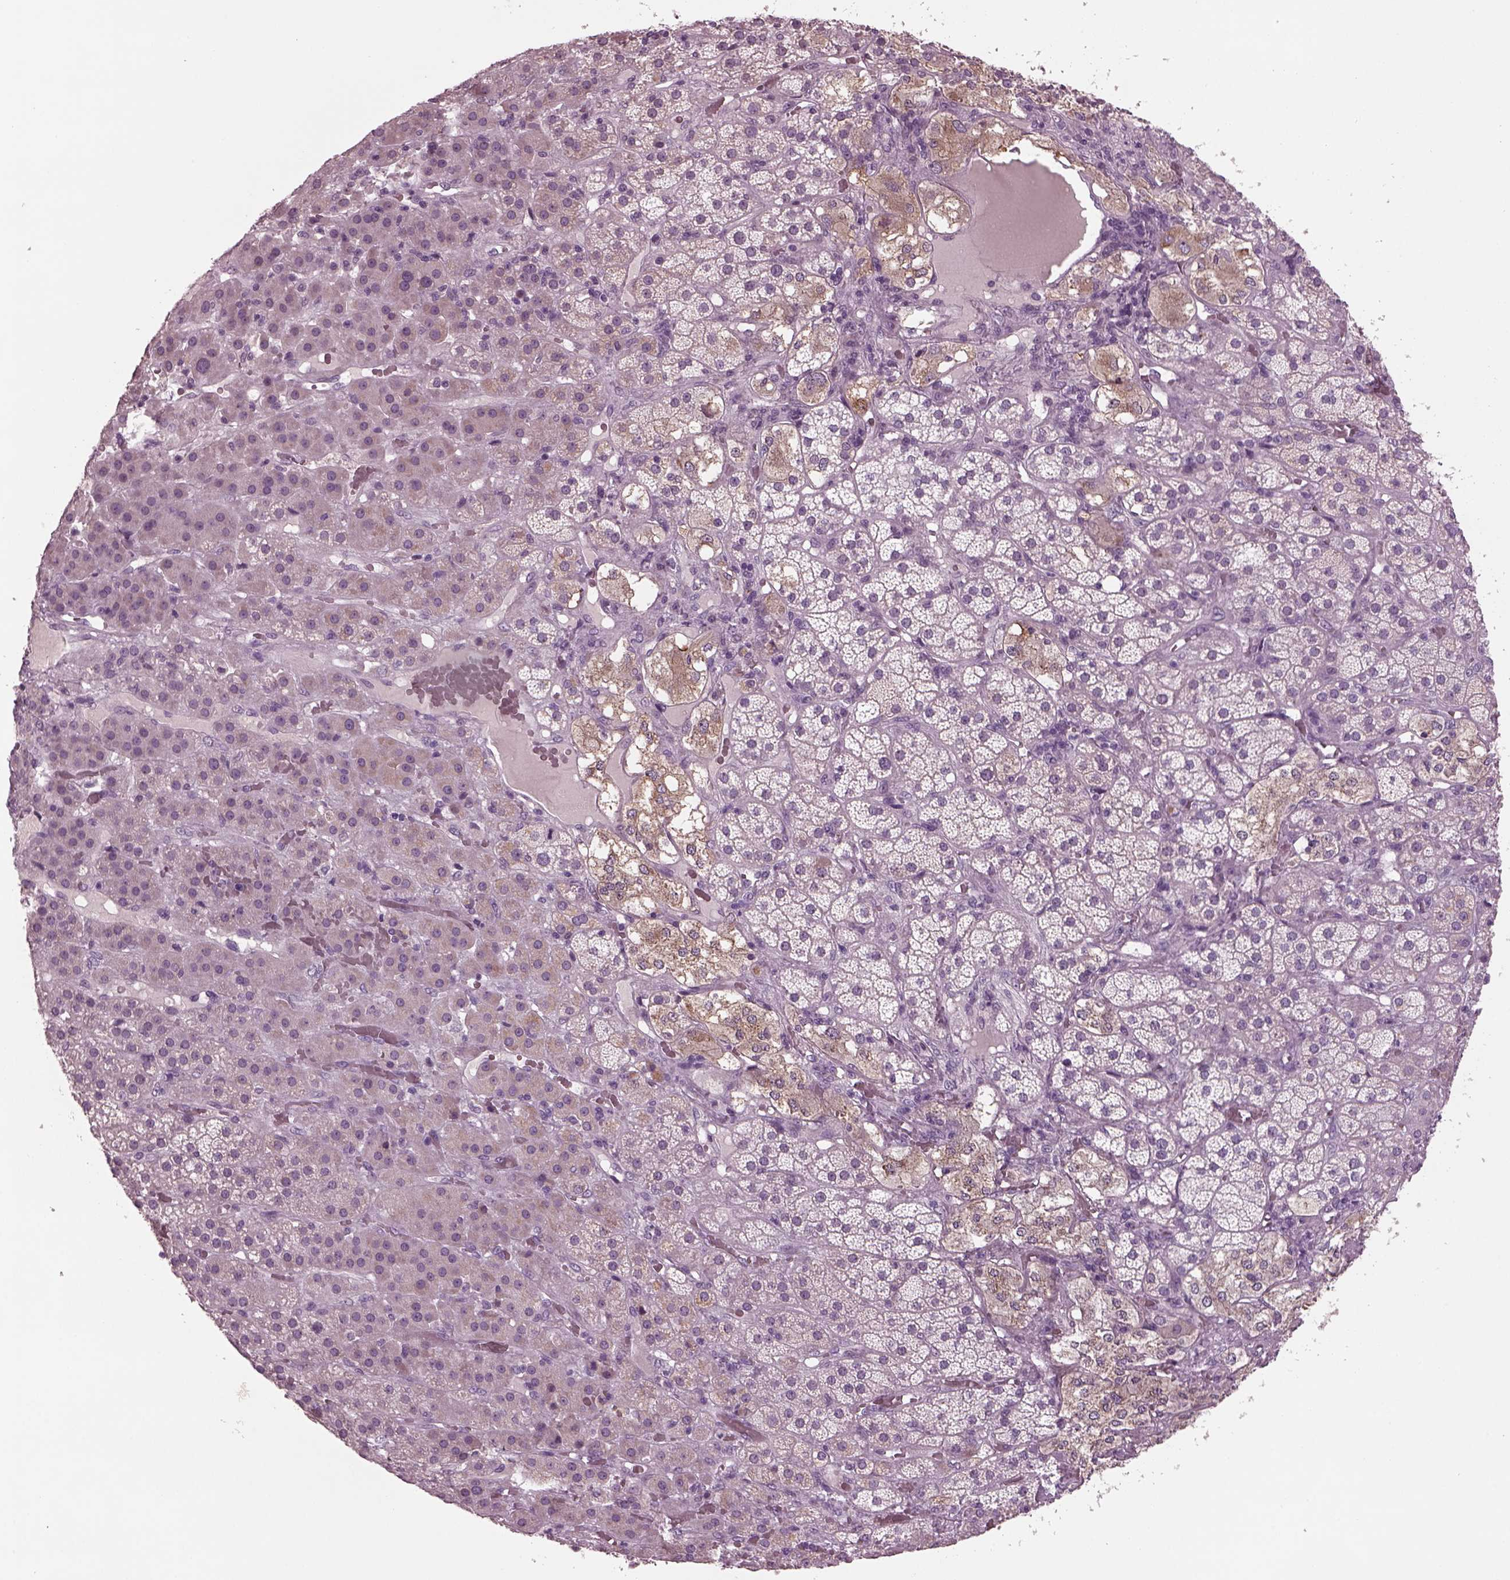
{"staining": {"intensity": "weak", "quantity": "<25%", "location": "cytoplasmic/membranous"}, "tissue": "adrenal gland", "cell_type": "Glandular cells", "image_type": "normal", "snomed": [{"axis": "morphology", "description": "Normal tissue, NOS"}, {"axis": "topography", "description": "Adrenal gland"}], "caption": "This is a histopathology image of immunohistochemistry (IHC) staining of normal adrenal gland, which shows no expression in glandular cells.", "gene": "CLCN4", "patient": {"sex": "male", "age": 57}}